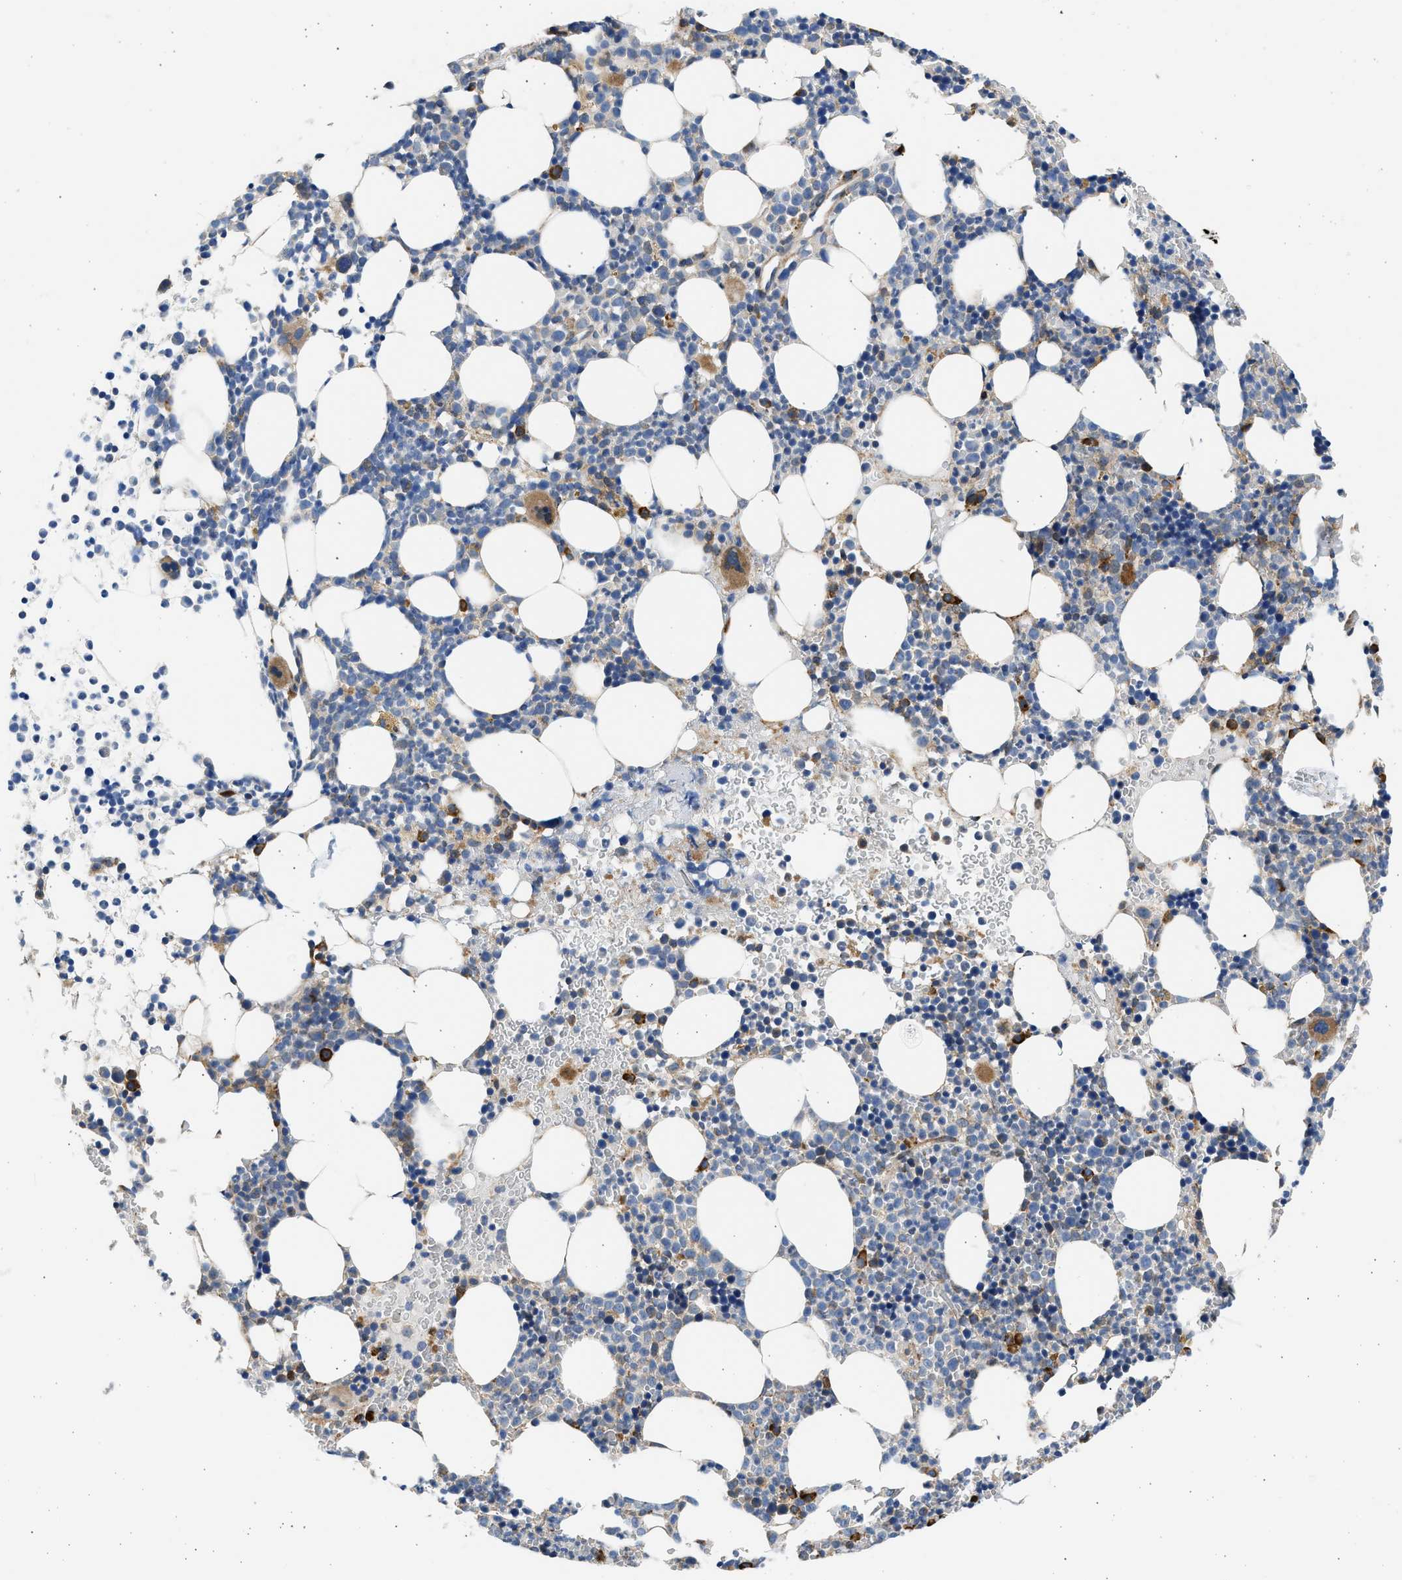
{"staining": {"intensity": "moderate", "quantity": "<25%", "location": "cytoplasmic/membranous"}, "tissue": "bone marrow", "cell_type": "Hematopoietic cells", "image_type": "normal", "snomed": [{"axis": "morphology", "description": "Normal tissue, NOS"}, {"axis": "morphology", "description": "Inflammation, NOS"}, {"axis": "topography", "description": "Bone marrow"}], "caption": "A brown stain highlights moderate cytoplasmic/membranous positivity of a protein in hematopoietic cells of unremarkable bone marrow. The protein is stained brown, and the nuclei are stained in blue (DAB (3,3'-diaminobenzidine) IHC with brightfield microscopy, high magnification).", "gene": "PLD2", "patient": {"sex": "female", "age": 67}}